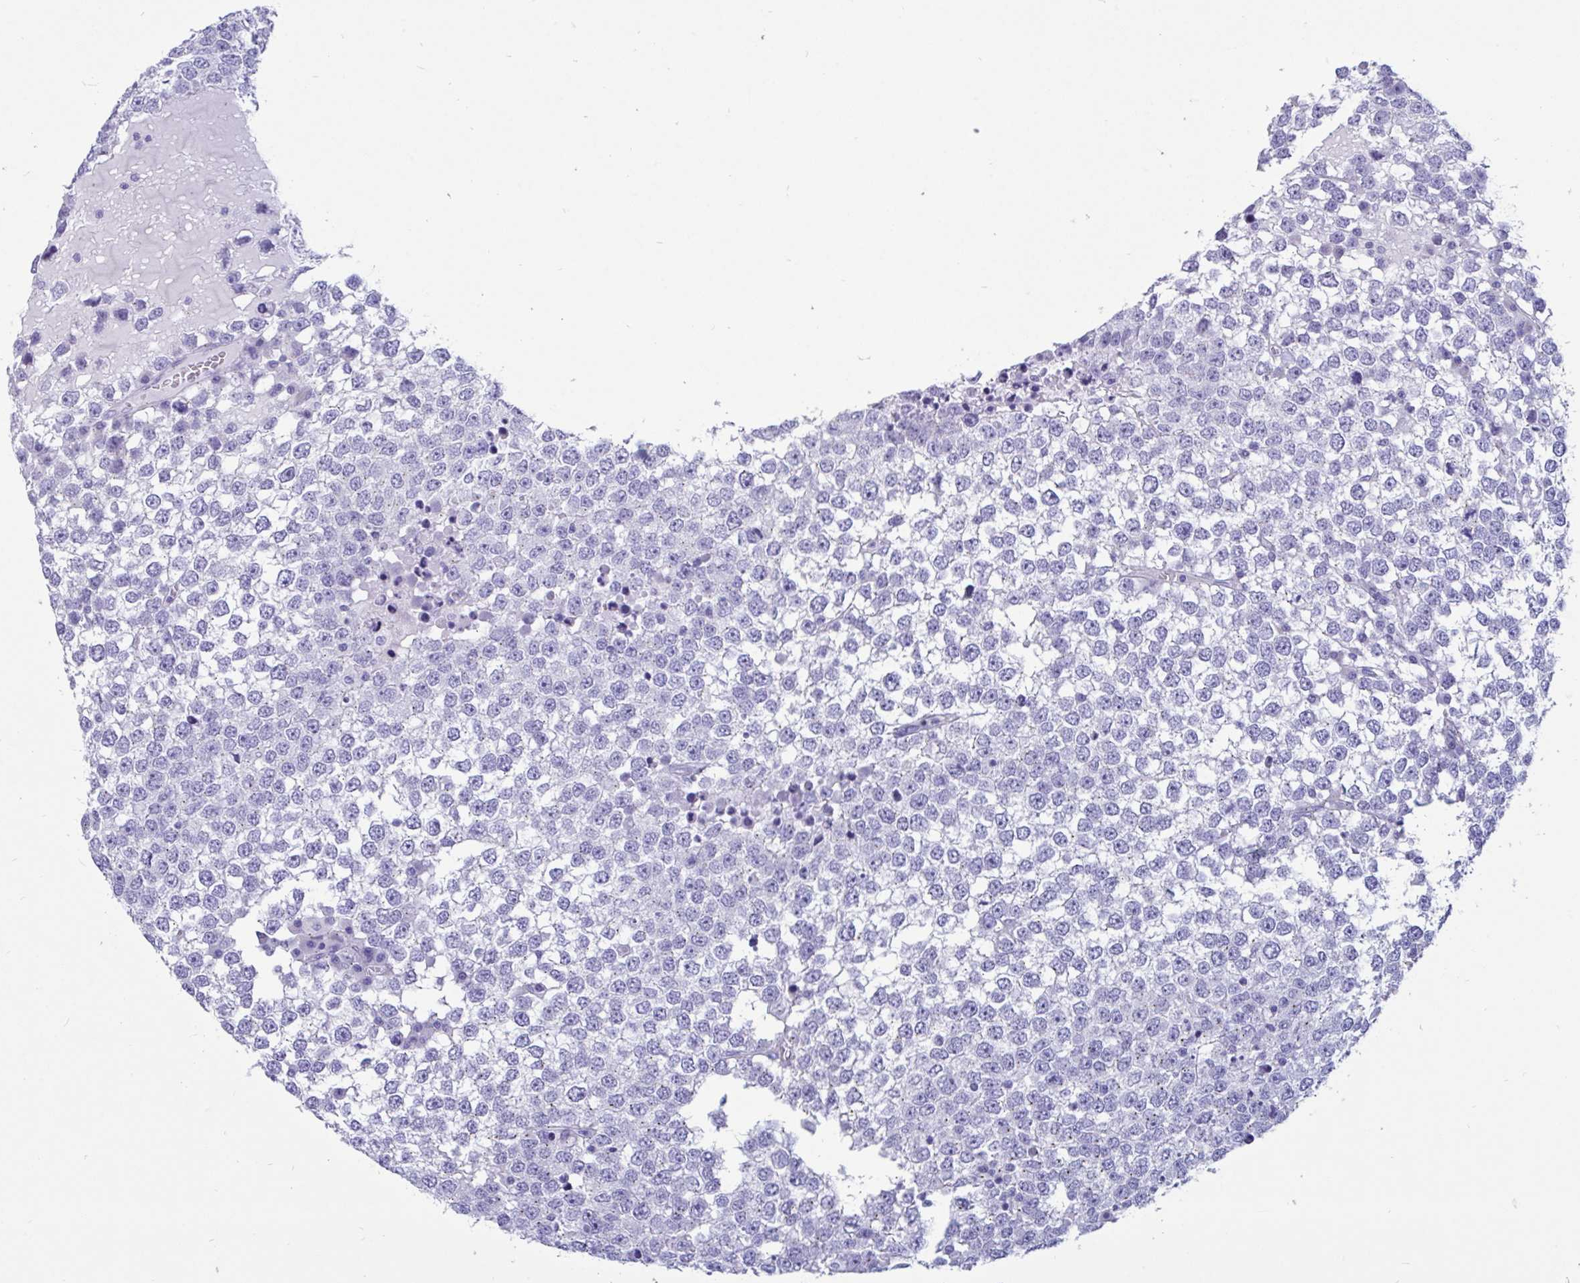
{"staining": {"intensity": "negative", "quantity": "none", "location": "none"}, "tissue": "testis cancer", "cell_type": "Tumor cells", "image_type": "cancer", "snomed": [{"axis": "morphology", "description": "Seminoma, NOS"}, {"axis": "topography", "description": "Testis"}], "caption": "A micrograph of human testis cancer is negative for staining in tumor cells.", "gene": "RNASE3", "patient": {"sex": "male", "age": 65}}